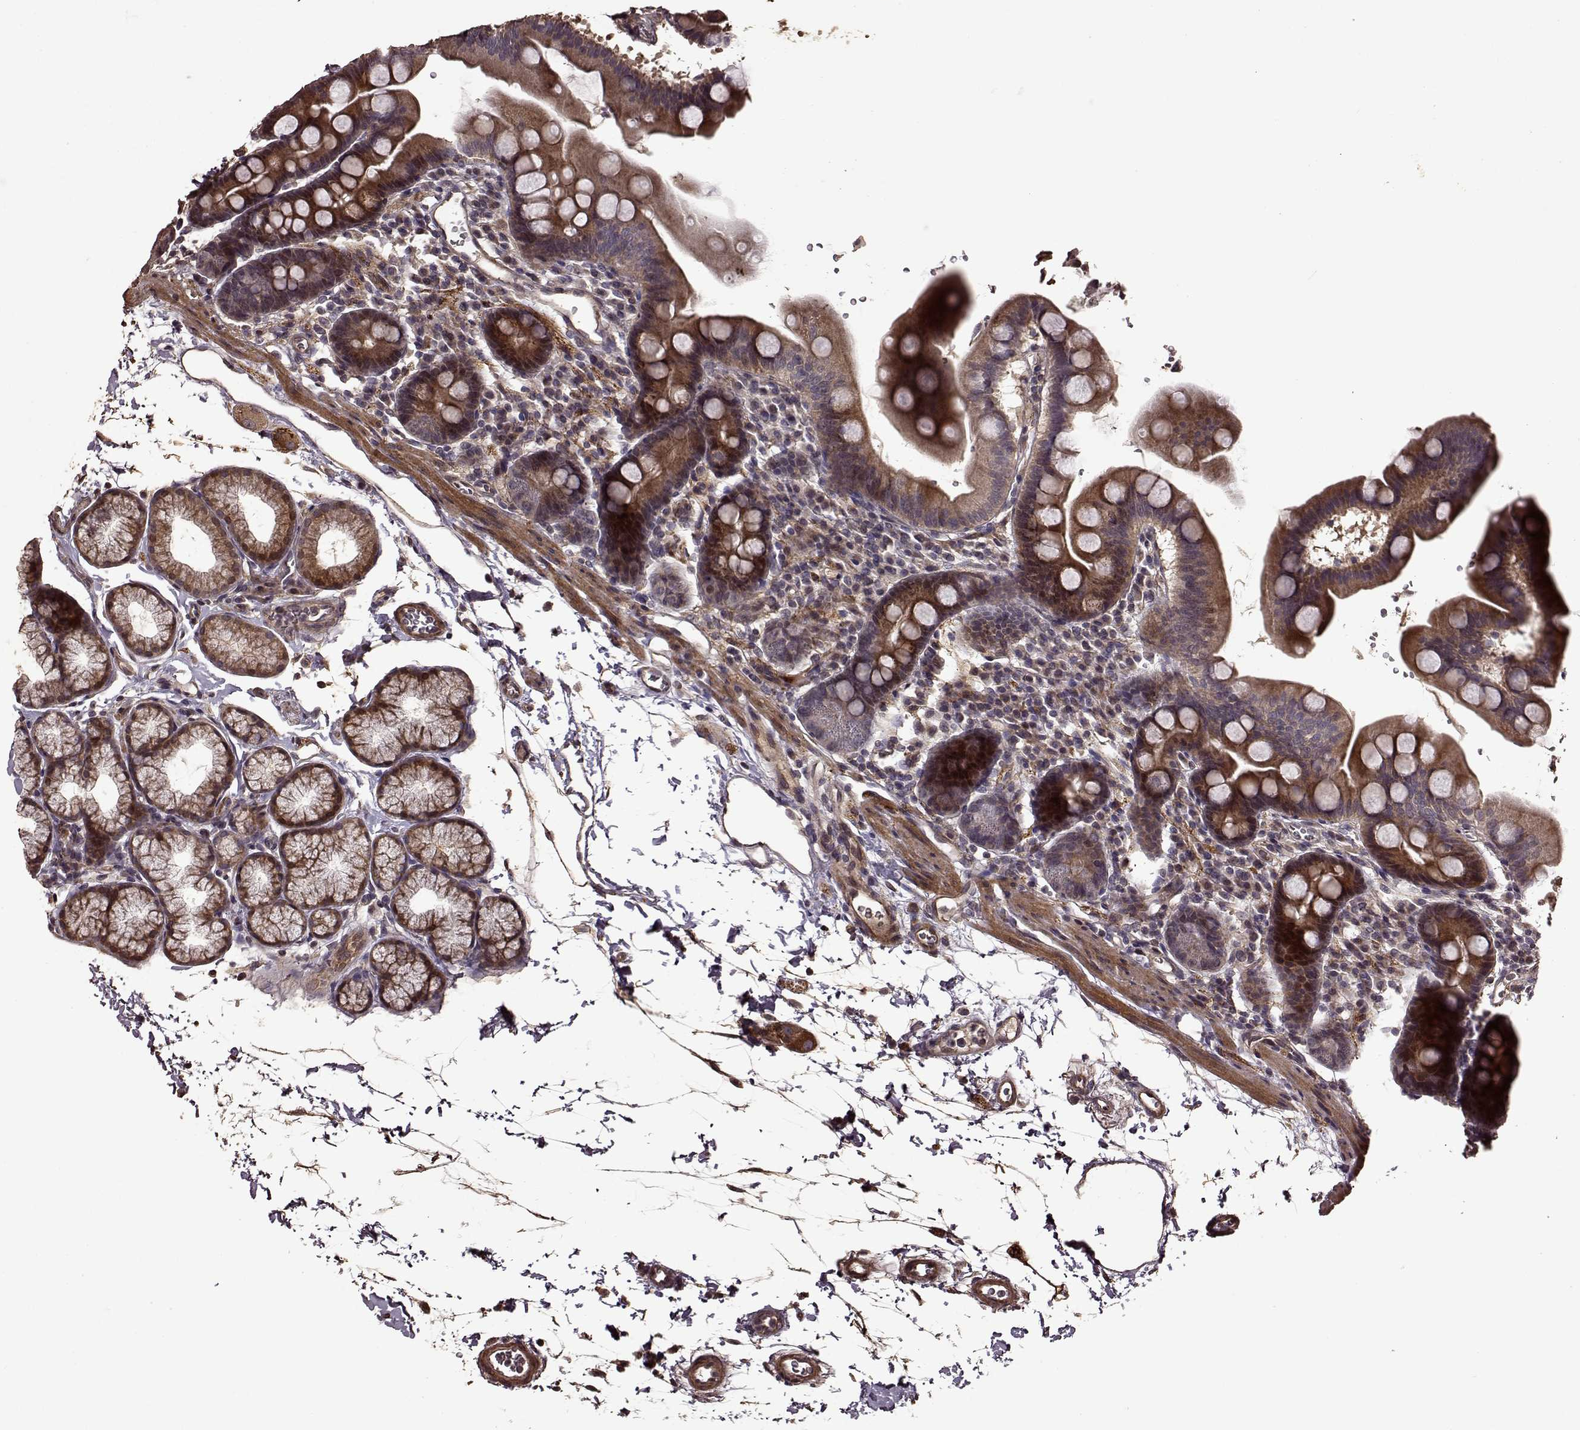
{"staining": {"intensity": "moderate", "quantity": ">75%", "location": "cytoplasmic/membranous"}, "tissue": "duodenum", "cell_type": "Glandular cells", "image_type": "normal", "snomed": [{"axis": "morphology", "description": "Normal tissue, NOS"}, {"axis": "topography", "description": "Duodenum"}], "caption": "Immunohistochemistry (IHC) of unremarkable human duodenum reveals medium levels of moderate cytoplasmic/membranous positivity in approximately >75% of glandular cells. (Stains: DAB in brown, nuclei in blue, Microscopy: brightfield microscopy at high magnification).", "gene": "FBXW11", "patient": {"sex": "male", "age": 59}}